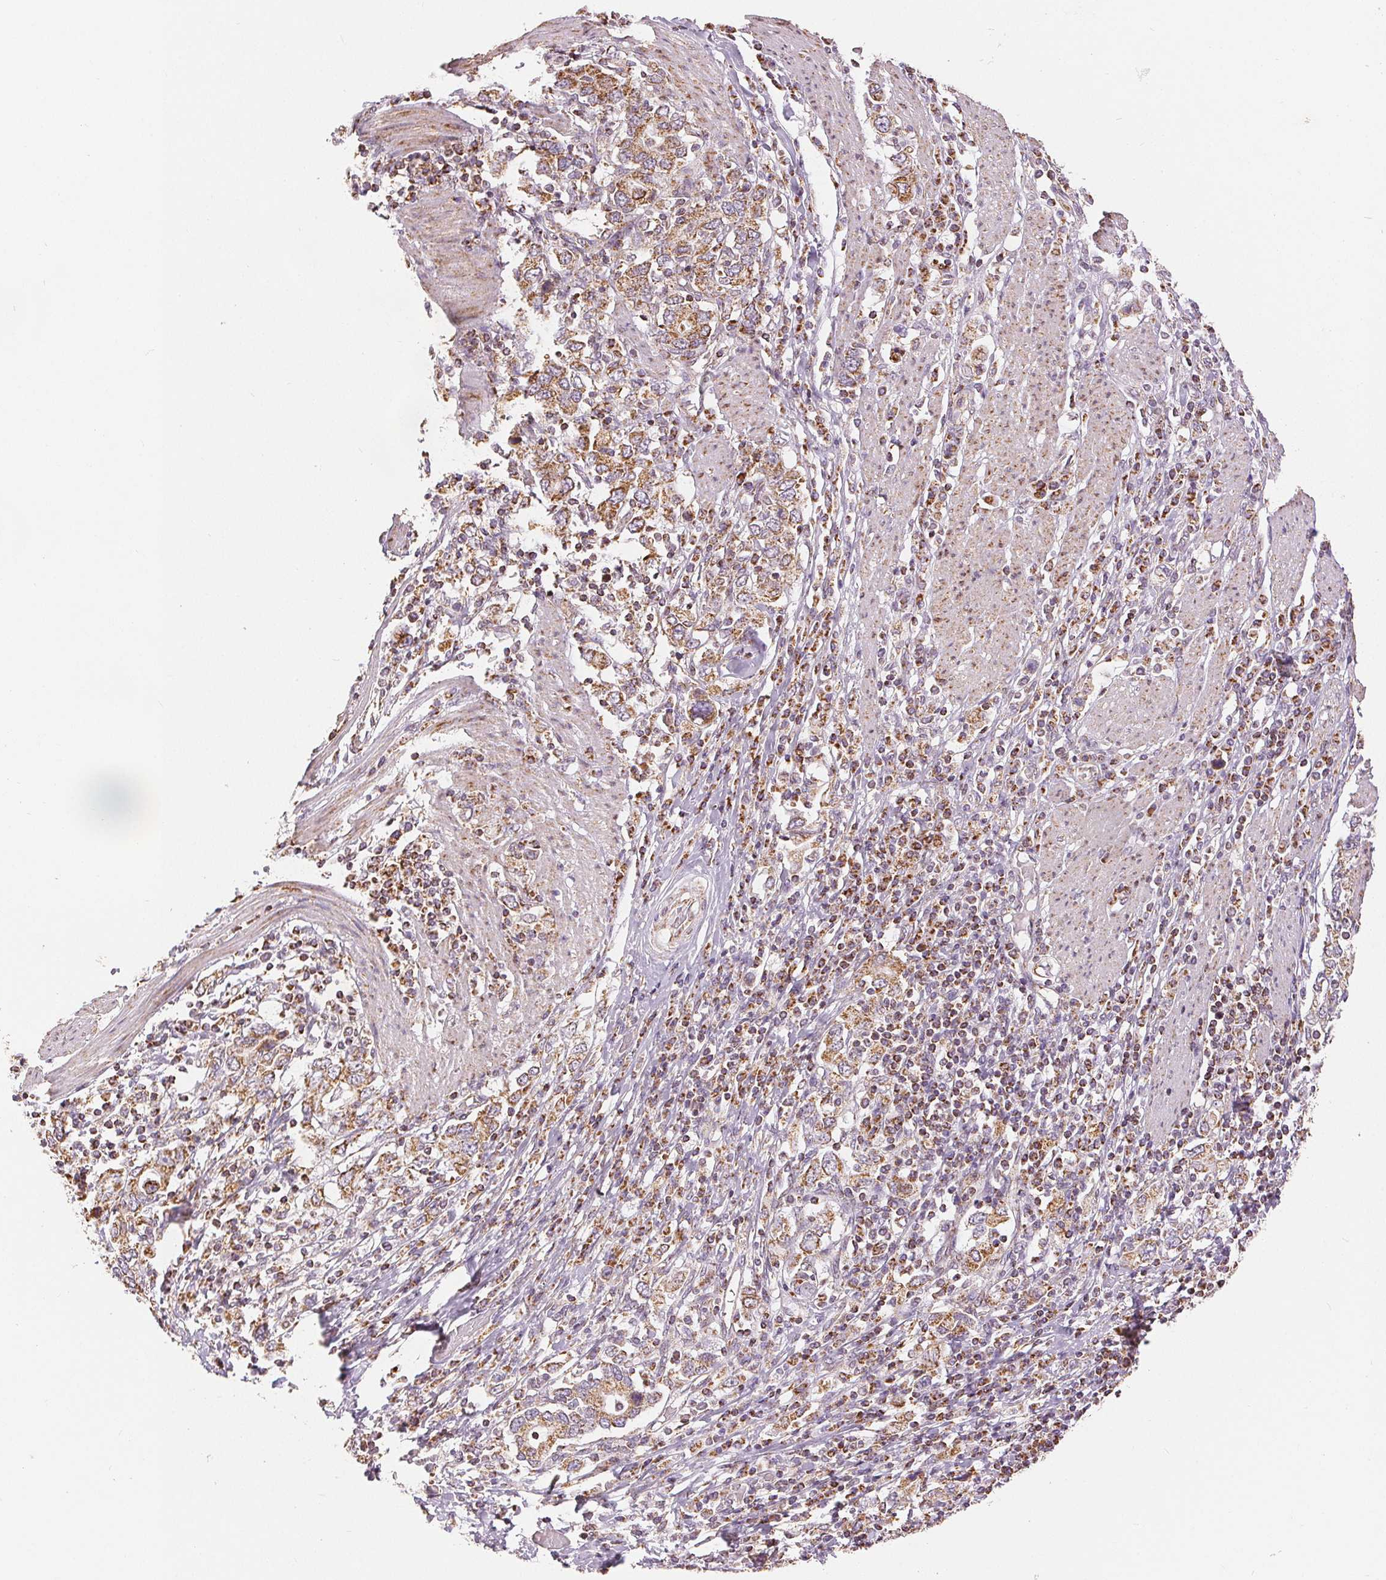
{"staining": {"intensity": "moderate", "quantity": ">75%", "location": "cytoplasmic/membranous"}, "tissue": "stomach cancer", "cell_type": "Tumor cells", "image_type": "cancer", "snomed": [{"axis": "morphology", "description": "Adenocarcinoma, NOS"}, {"axis": "topography", "description": "Stomach, upper"}, {"axis": "topography", "description": "Stomach"}], "caption": "Tumor cells exhibit medium levels of moderate cytoplasmic/membranous positivity in about >75% of cells in human stomach adenocarcinoma.", "gene": "SDHB", "patient": {"sex": "male", "age": 62}}